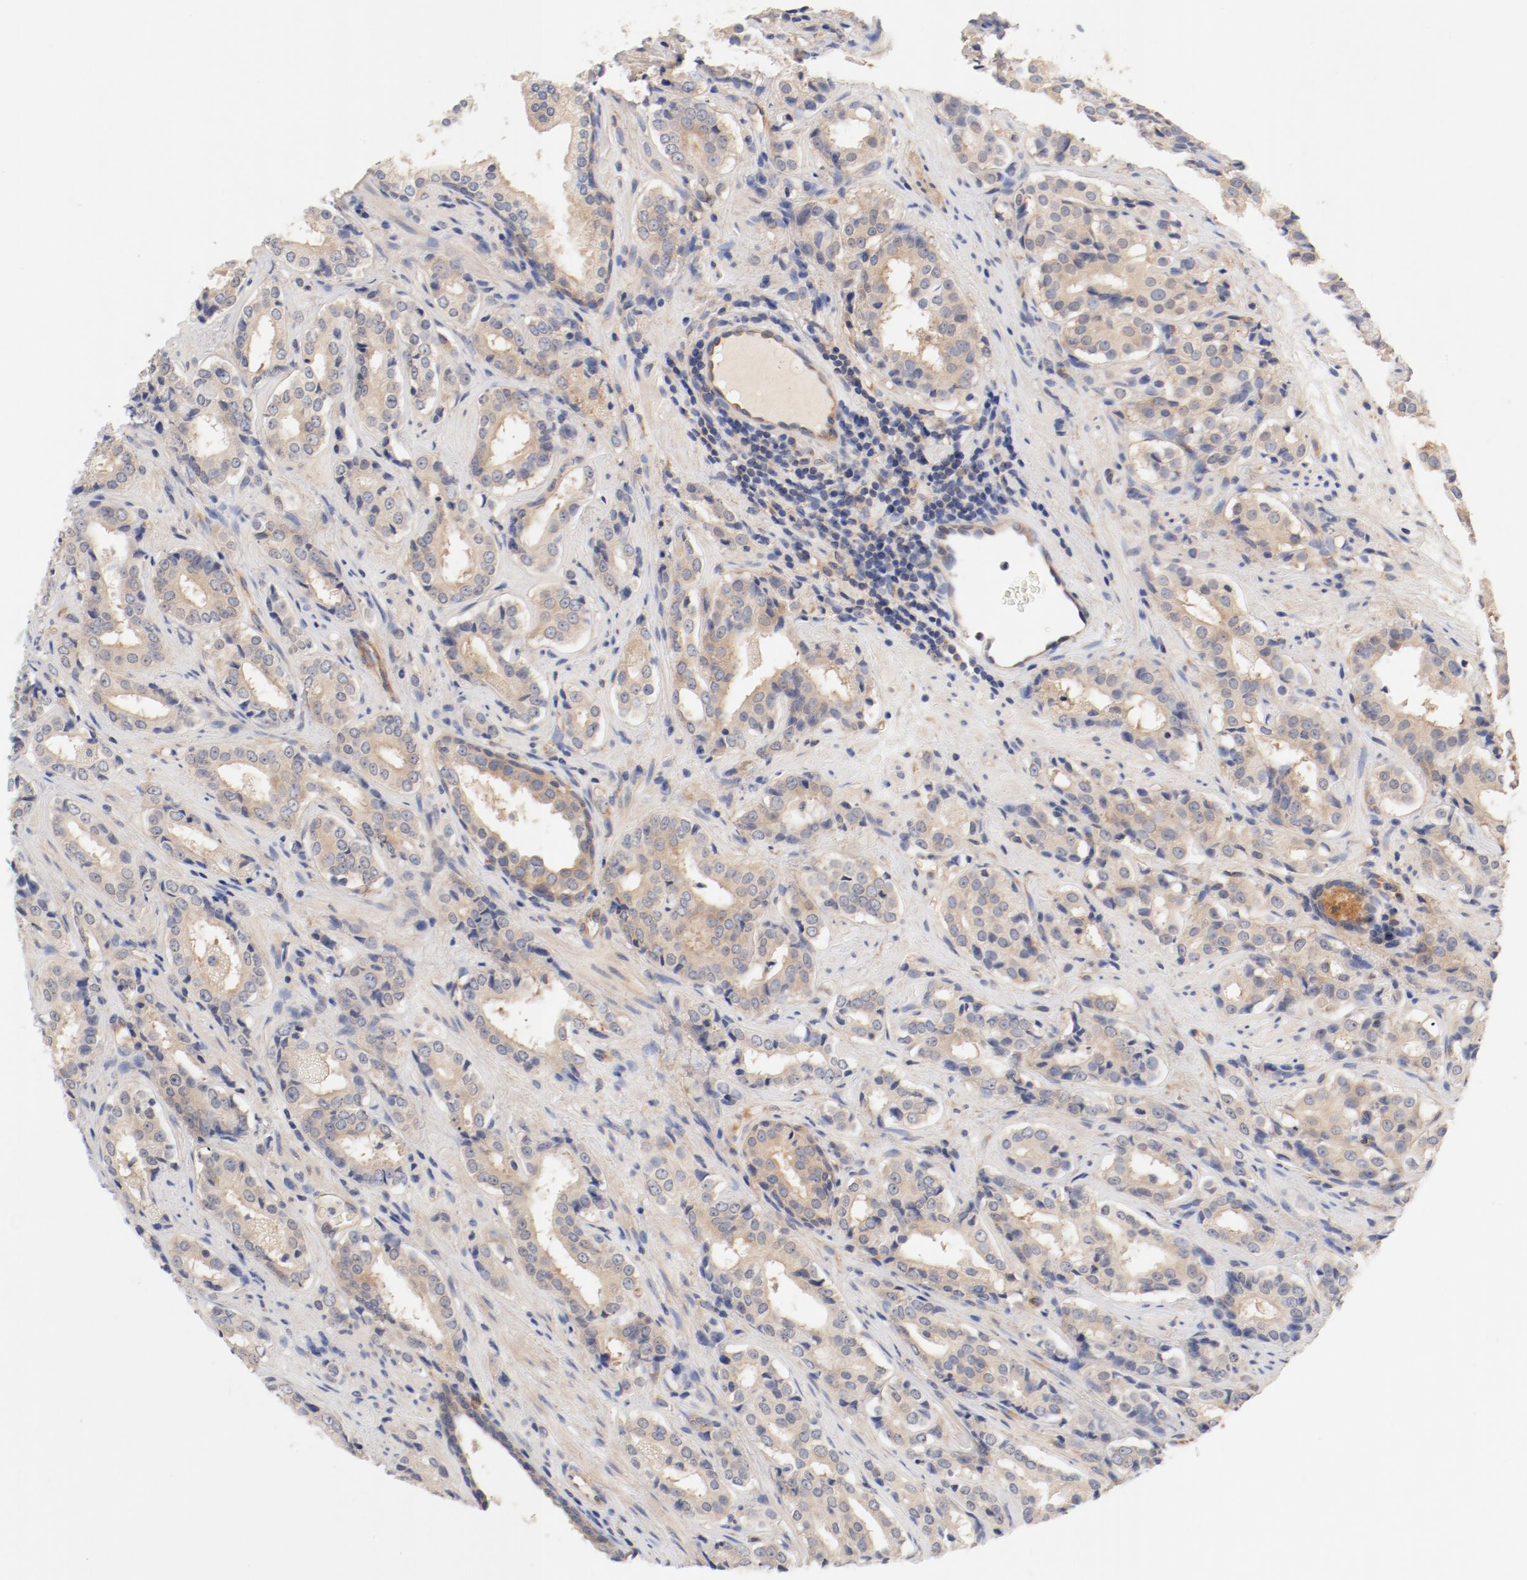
{"staining": {"intensity": "weak", "quantity": ">75%", "location": "cytoplasmic/membranous"}, "tissue": "prostate cancer", "cell_type": "Tumor cells", "image_type": "cancer", "snomed": [{"axis": "morphology", "description": "Adenocarcinoma, Medium grade"}, {"axis": "topography", "description": "Prostate"}], "caption": "Prostate cancer stained with a protein marker shows weak staining in tumor cells.", "gene": "DYNC1H1", "patient": {"sex": "male", "age": 60}}